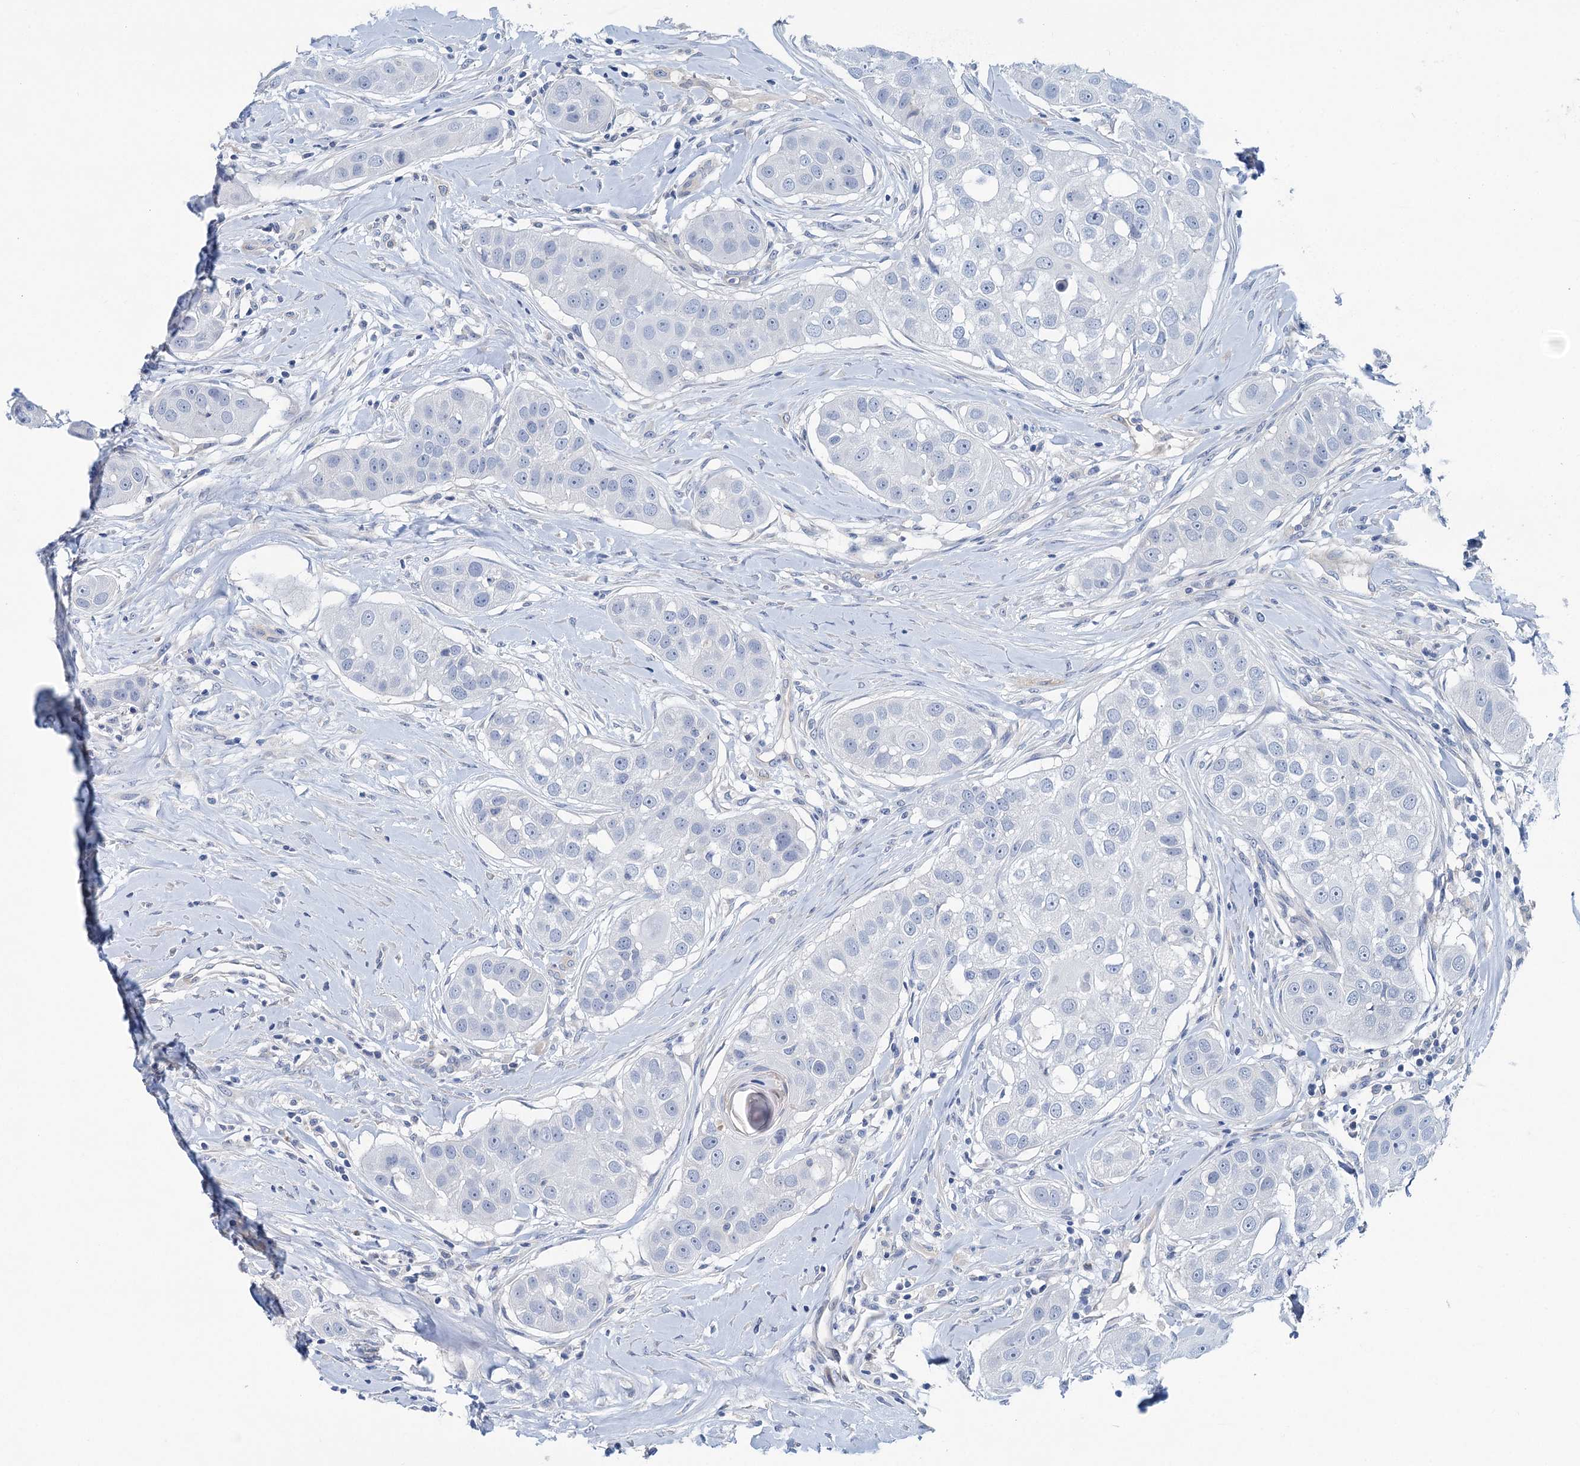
{"staining": {"intensity": "negative", "quantity": "none", "location": "none"}, "tissue": "head and neck cancer", "cell_type": "Tumor cells", "image_type": "cancer", "snomed": [{"axis": "morphology", "description": "Normal tissue, NOS"}, {"axis": "morphology", "description": "Squamous cell carcinoma, NOS"}, {"axis": "topography", "description": "Skeletal muscle"}, {"axis": "topography", "description": "Head-Neck"}], "caption": "IHC histopathology image of squamous cell carcinoma (head and neck) stained for a protein (brown), which demonstrates no positivity in tumor cells. (DAB (3,3'-diaminobenzidine) immunohistochemistry, high magnification).", "gene": "CHDH", "patient": {"sex": "male", "age": 51}}